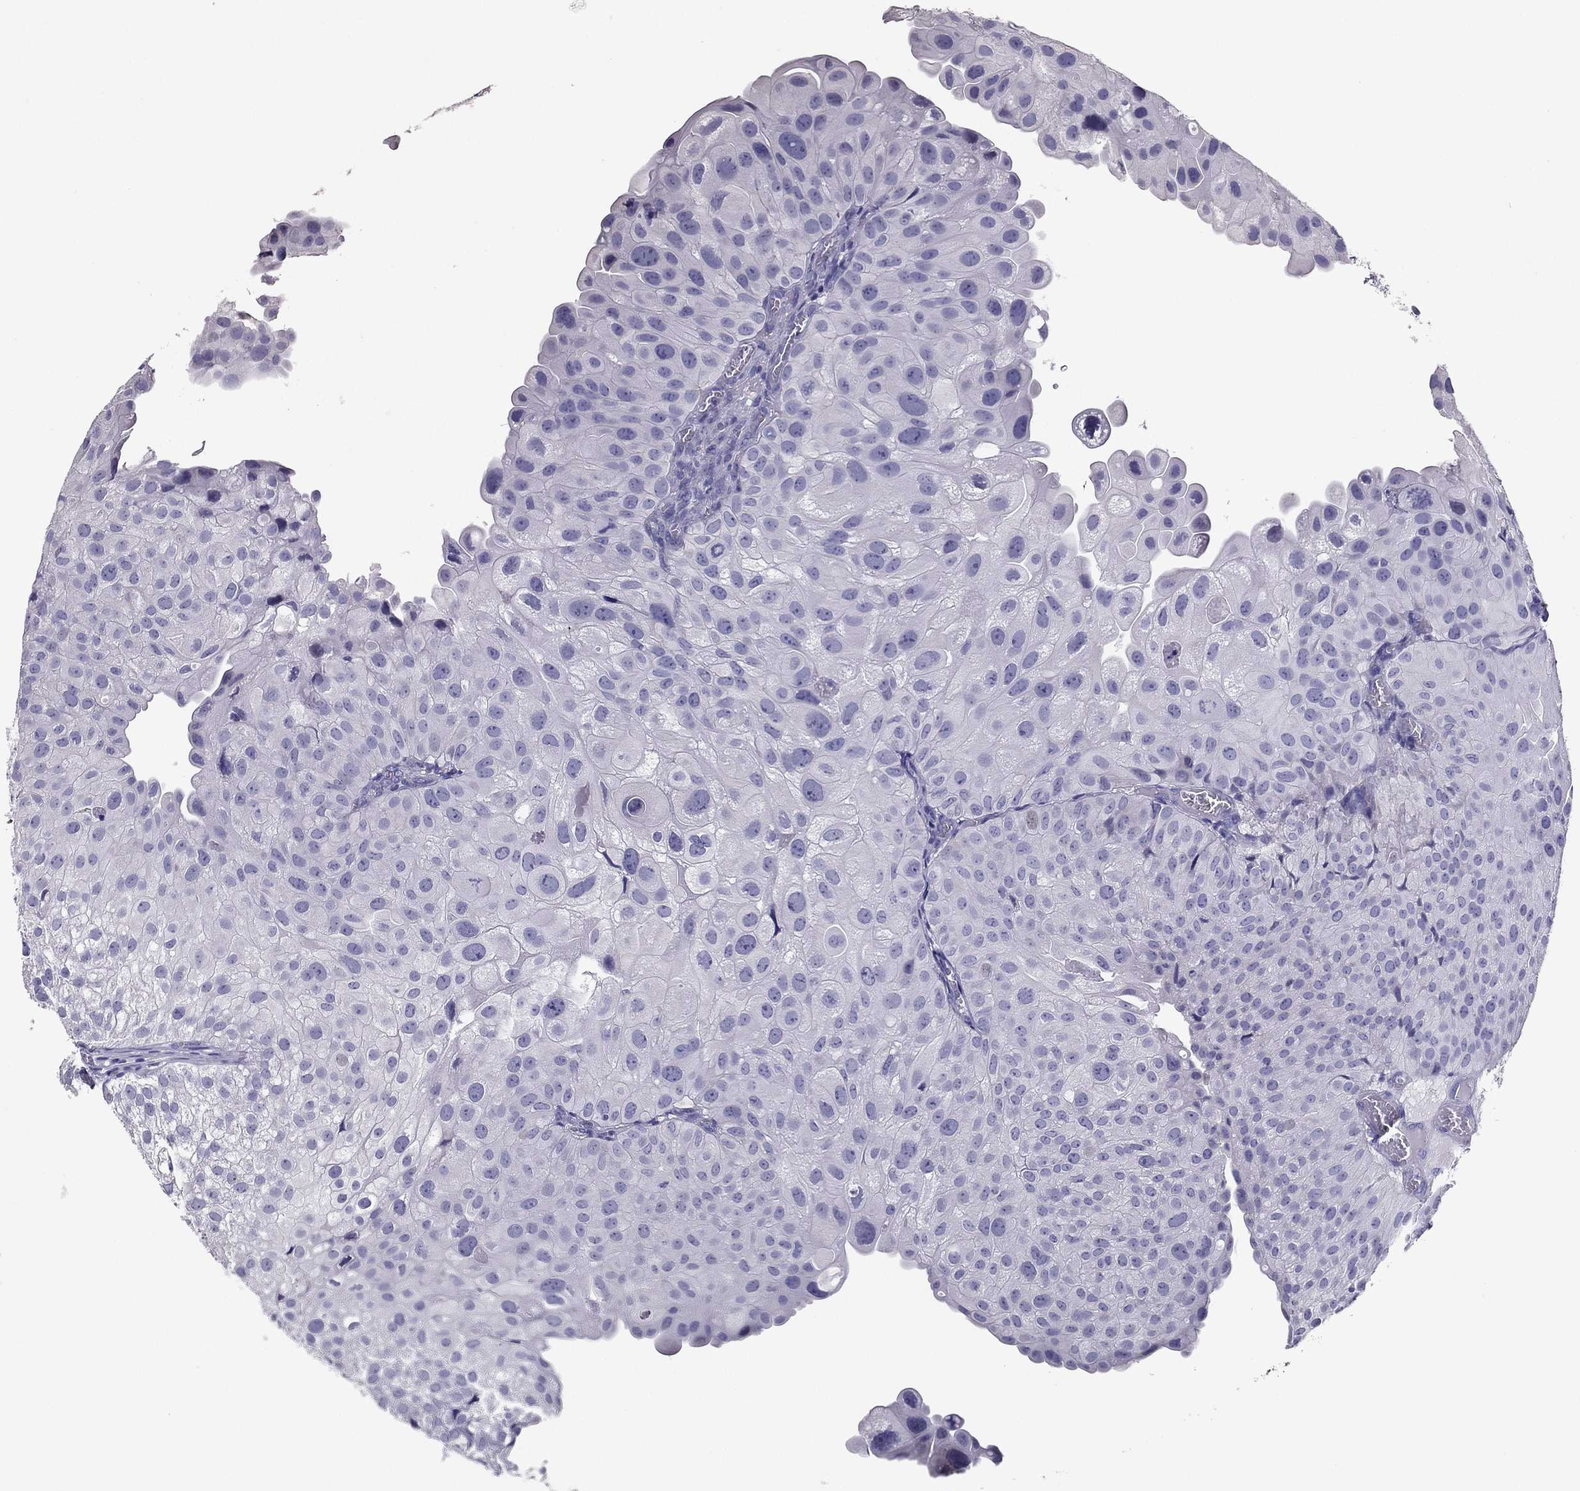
{"staining": {"intensity": "negative", "quantity": "none", "location": "none"}, "tissue": "urothelial cancer", "cell_type": "Tumor cells", "image_type": "cancer", "snomed": [{"axis": "morphology", "description": "Urothelial carcinoma, Low grade"}, {"axis": "topography", "description": "Urinary bladder"}], "caption": "This histopathology image is of urothelial cancer stained with immunohistochemistry (IHC) to label a protein in brown with the nuclei are counter-stained blue. There is no staining in tumor cells.", "gene": "RGS8", "patient": {"sex": "female", "age": 78}}